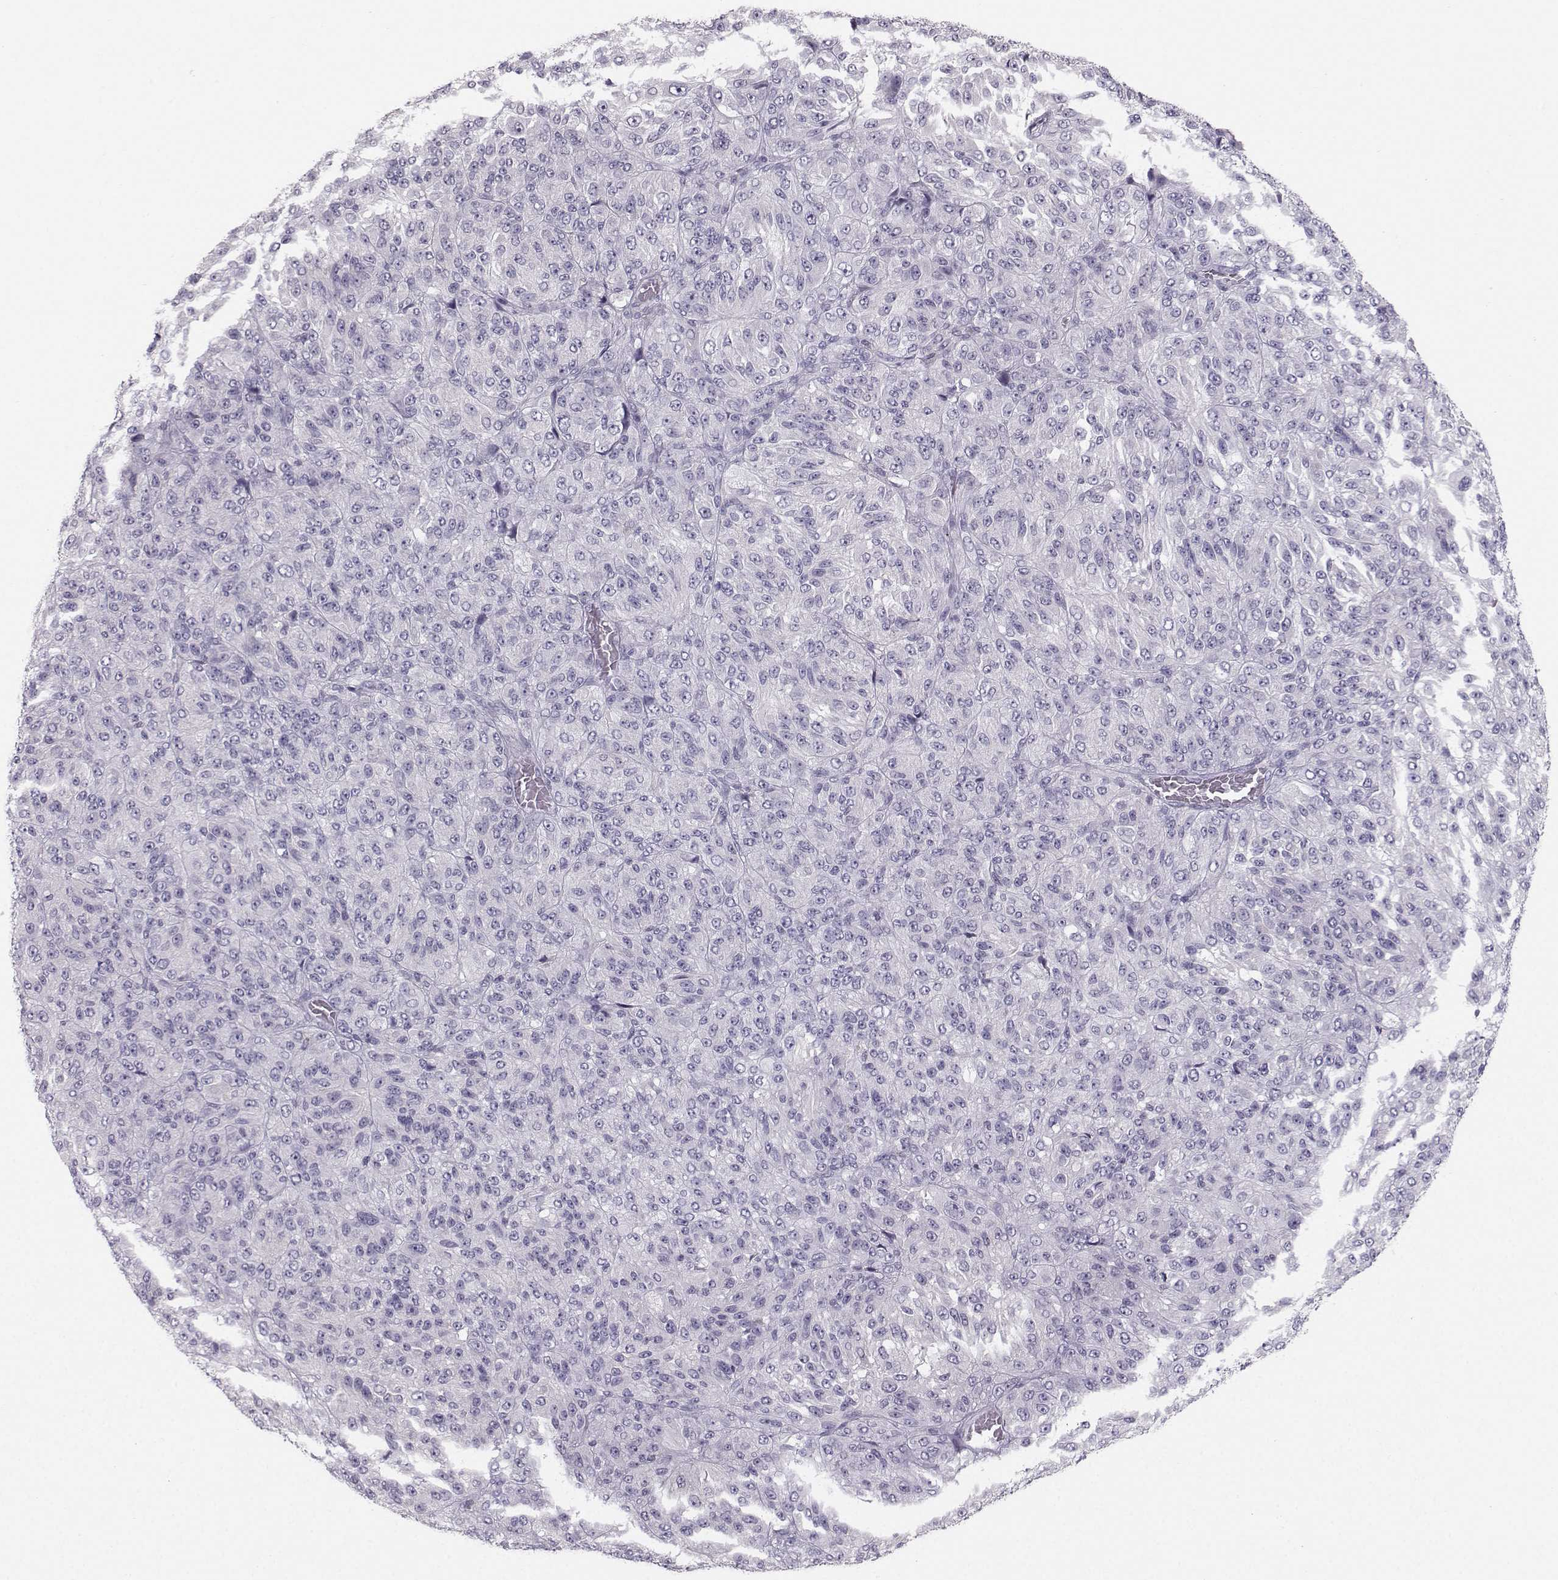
{"staining": {"intensity": "negative", "quantity": "none", "location": "none"}, "tissue": "melanoma", "cell_type": "Tumor cells", "image_type": "cancer", "snomed": [{"axis": "morphology", "description": "Malignant melanoma, Metastatic site"}, {"axis": "topography", "description": "Brain"}], "caption": "Photomicrograph shows no significant protein staining in tumor cells of melanoma.", "gene": "CASR", "patient": {"sex": "female", "age": 56}}